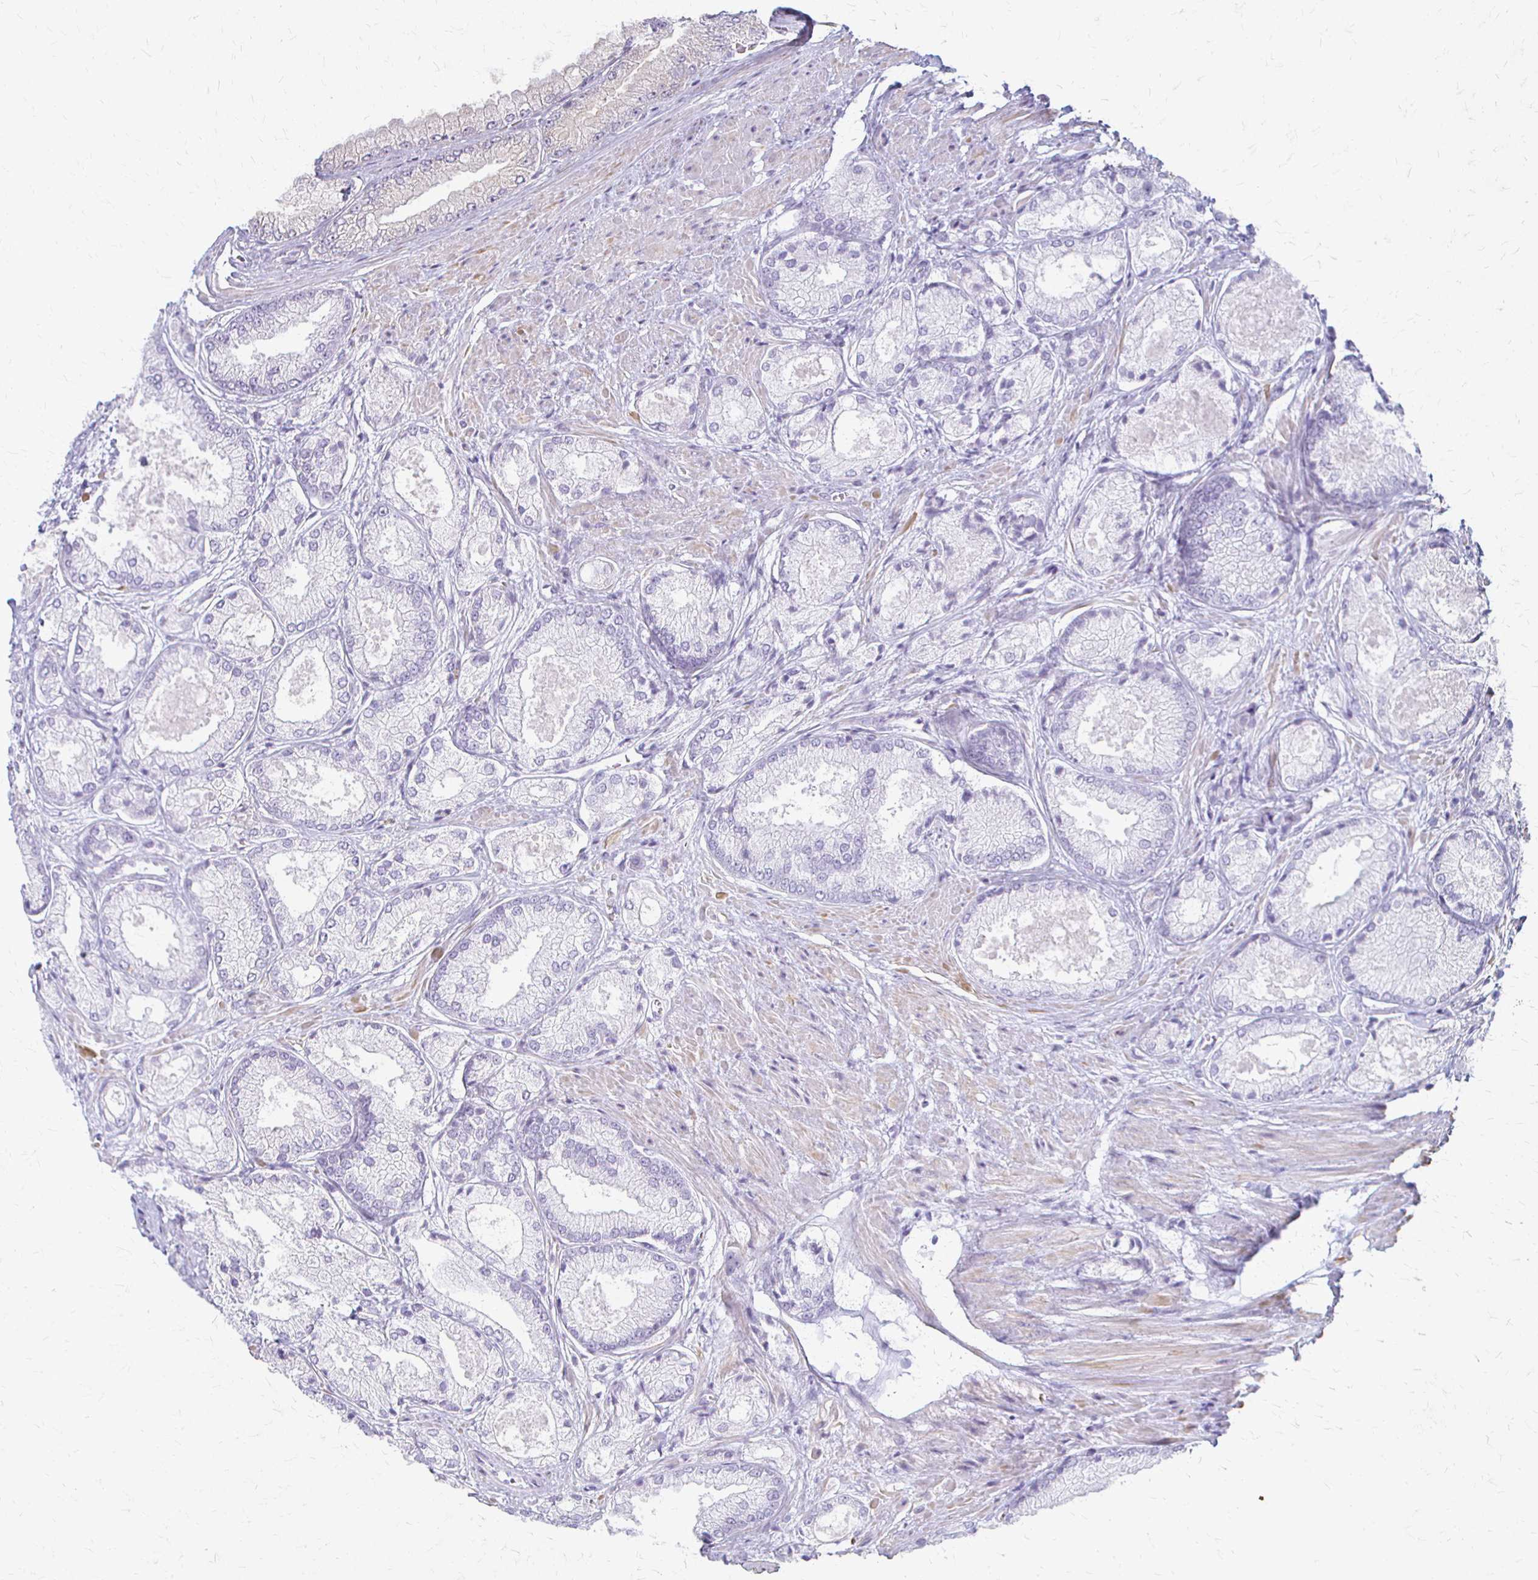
{"staining": {"intensity": "negative", "quantity": "none", "location": "none"}, "tissue": "prostate cancer", "cell_type": "Tumor cells", "image_type": "cancer", "snomed": [{"axis": "morphology", "description": "Adenocarcinoma, High grade"}, {"axis": "topography", "description": "Prostate"}], "caption": "An immunohistochemistry photomicrograph of prostate cancer is shown. There is no staining in tumor cells of prostate cancer.", "gene": "ACP5", "patient": {"sex": "male", "age": 68}}